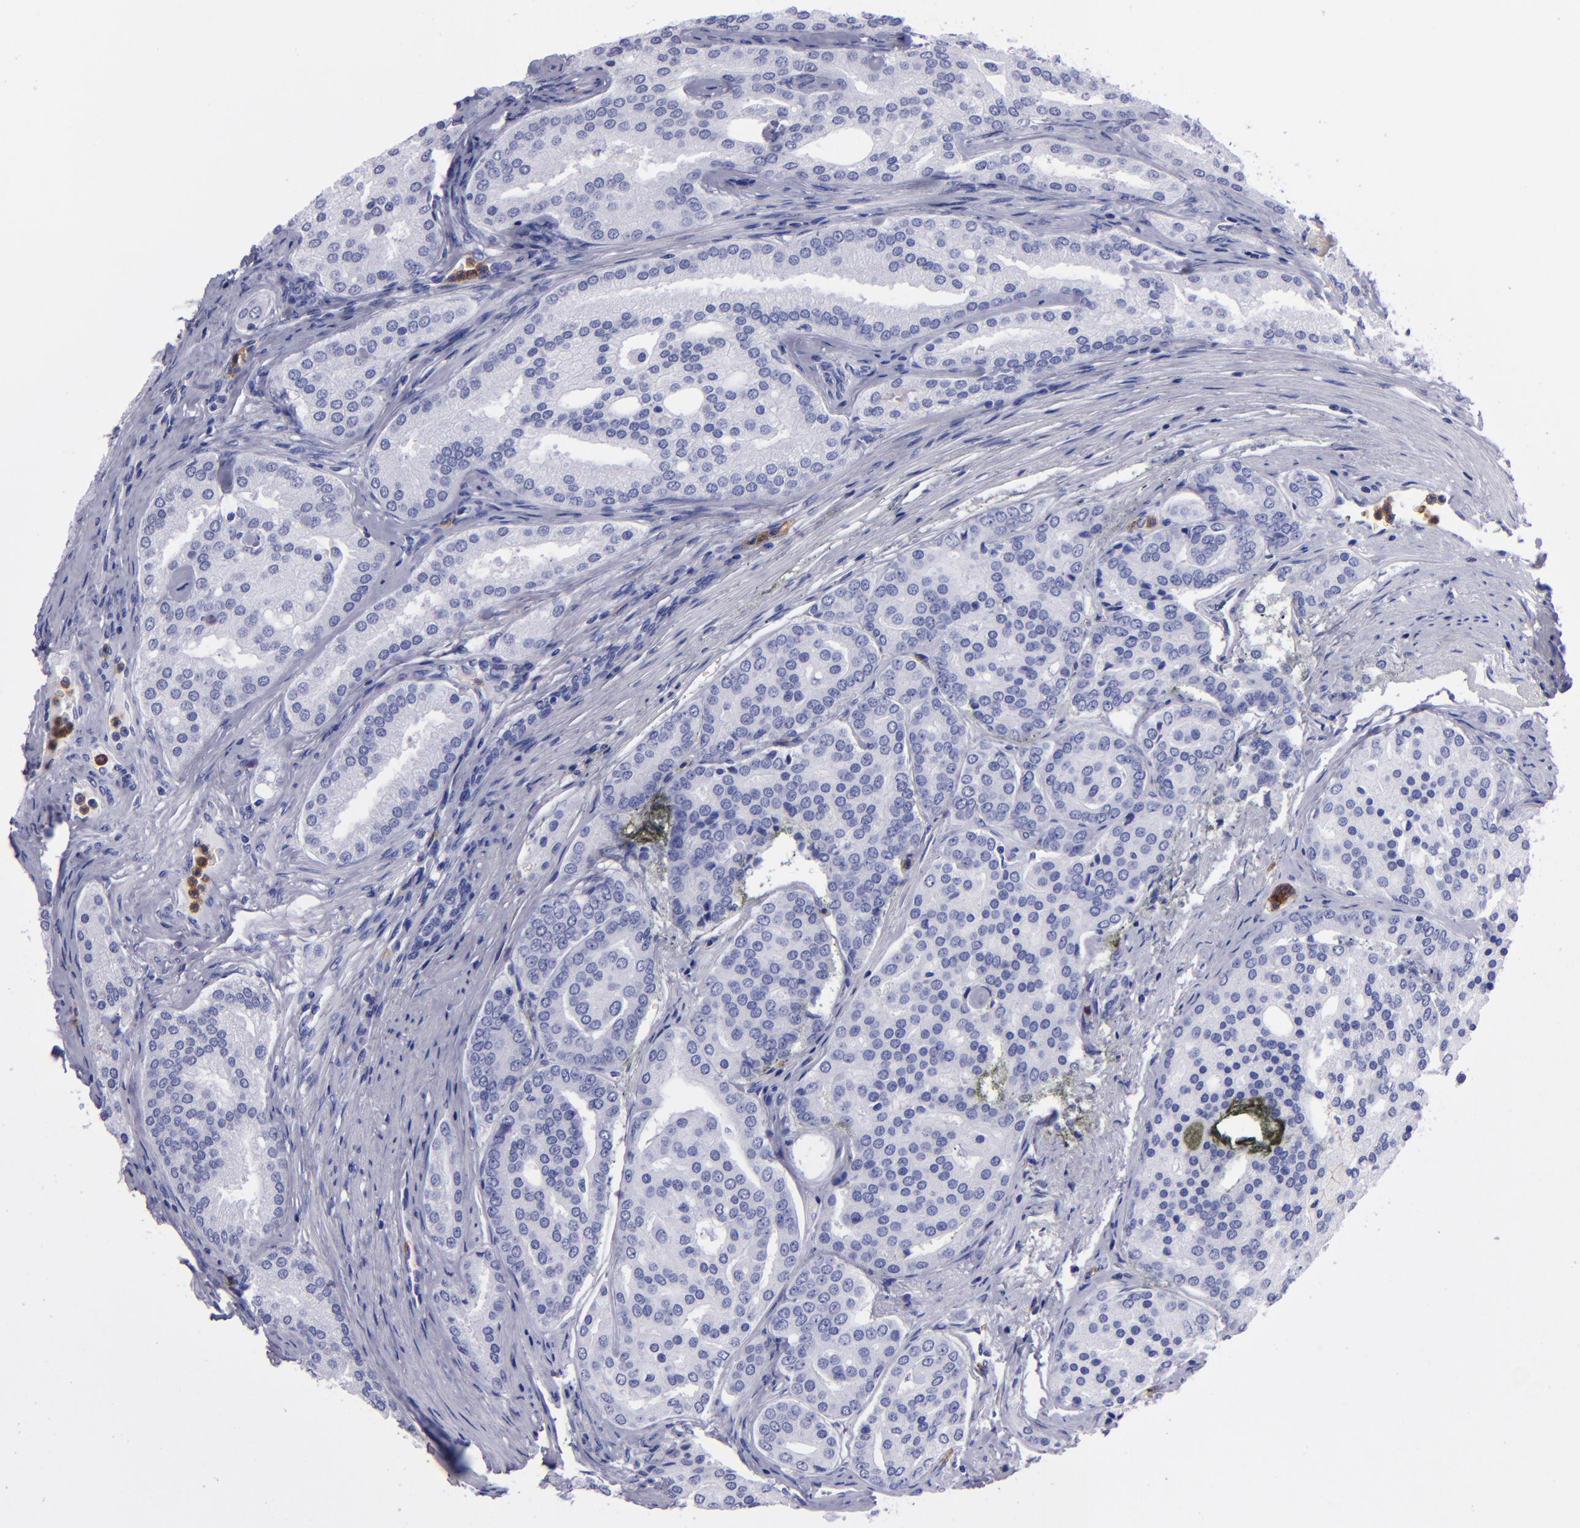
{"staining": {"intensity": "negative", "quantity": "none", "location": "none"}, "tissue": "prostate cancer", "cell_type": "Tumor cells", "image_type": "cancer", "snomed": [{"axis": "morphology", "description": "Adenocarcinoma, High grade"}, {"axis": "topography", "description": "Prostate"}], "caption": "The histopathology image exhibits no significant expression in tumor cells of prostate cancer.", "gene": "CR1", "patient": {"sex": "male", "age": 64}}